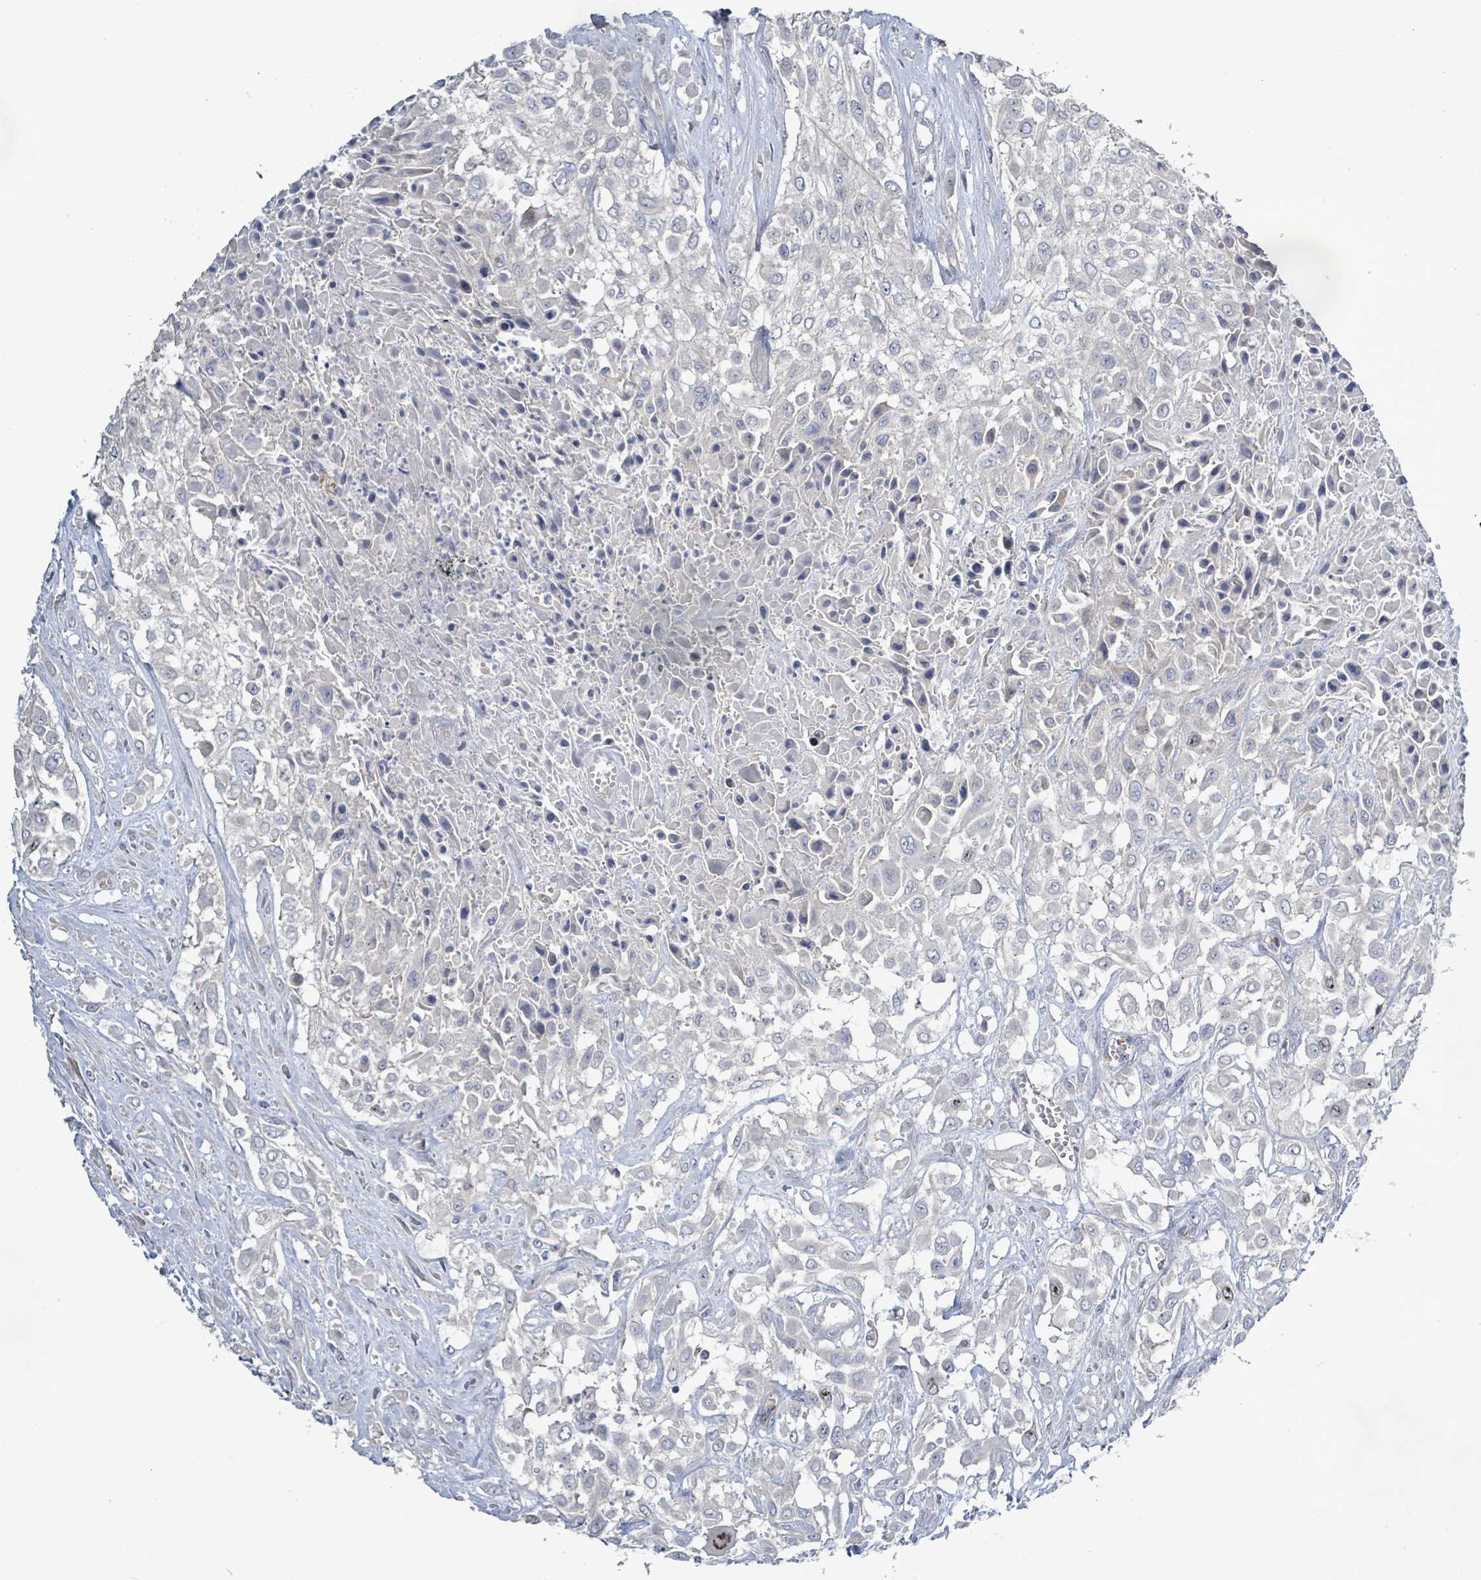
{"staining": {"intensity": "negative", "quantity": "none", "location": "none"}, "tissue": "urothelial cancer", "cell_type": "Tumor cells", "image_type": "cancer", "snomed": [{"axis": "morphology", "description": "Urothelial carcinoma, High grade"}, {"axis": "topography", "description": "Urinary bladder"}], "caption": "Urothelial carcinoma (high-grade) was stained to show a protein in brown. There is no significant expression in tumor cells.", "gene": "KRAS", "patient": {"sex": "male", "age": 57}}